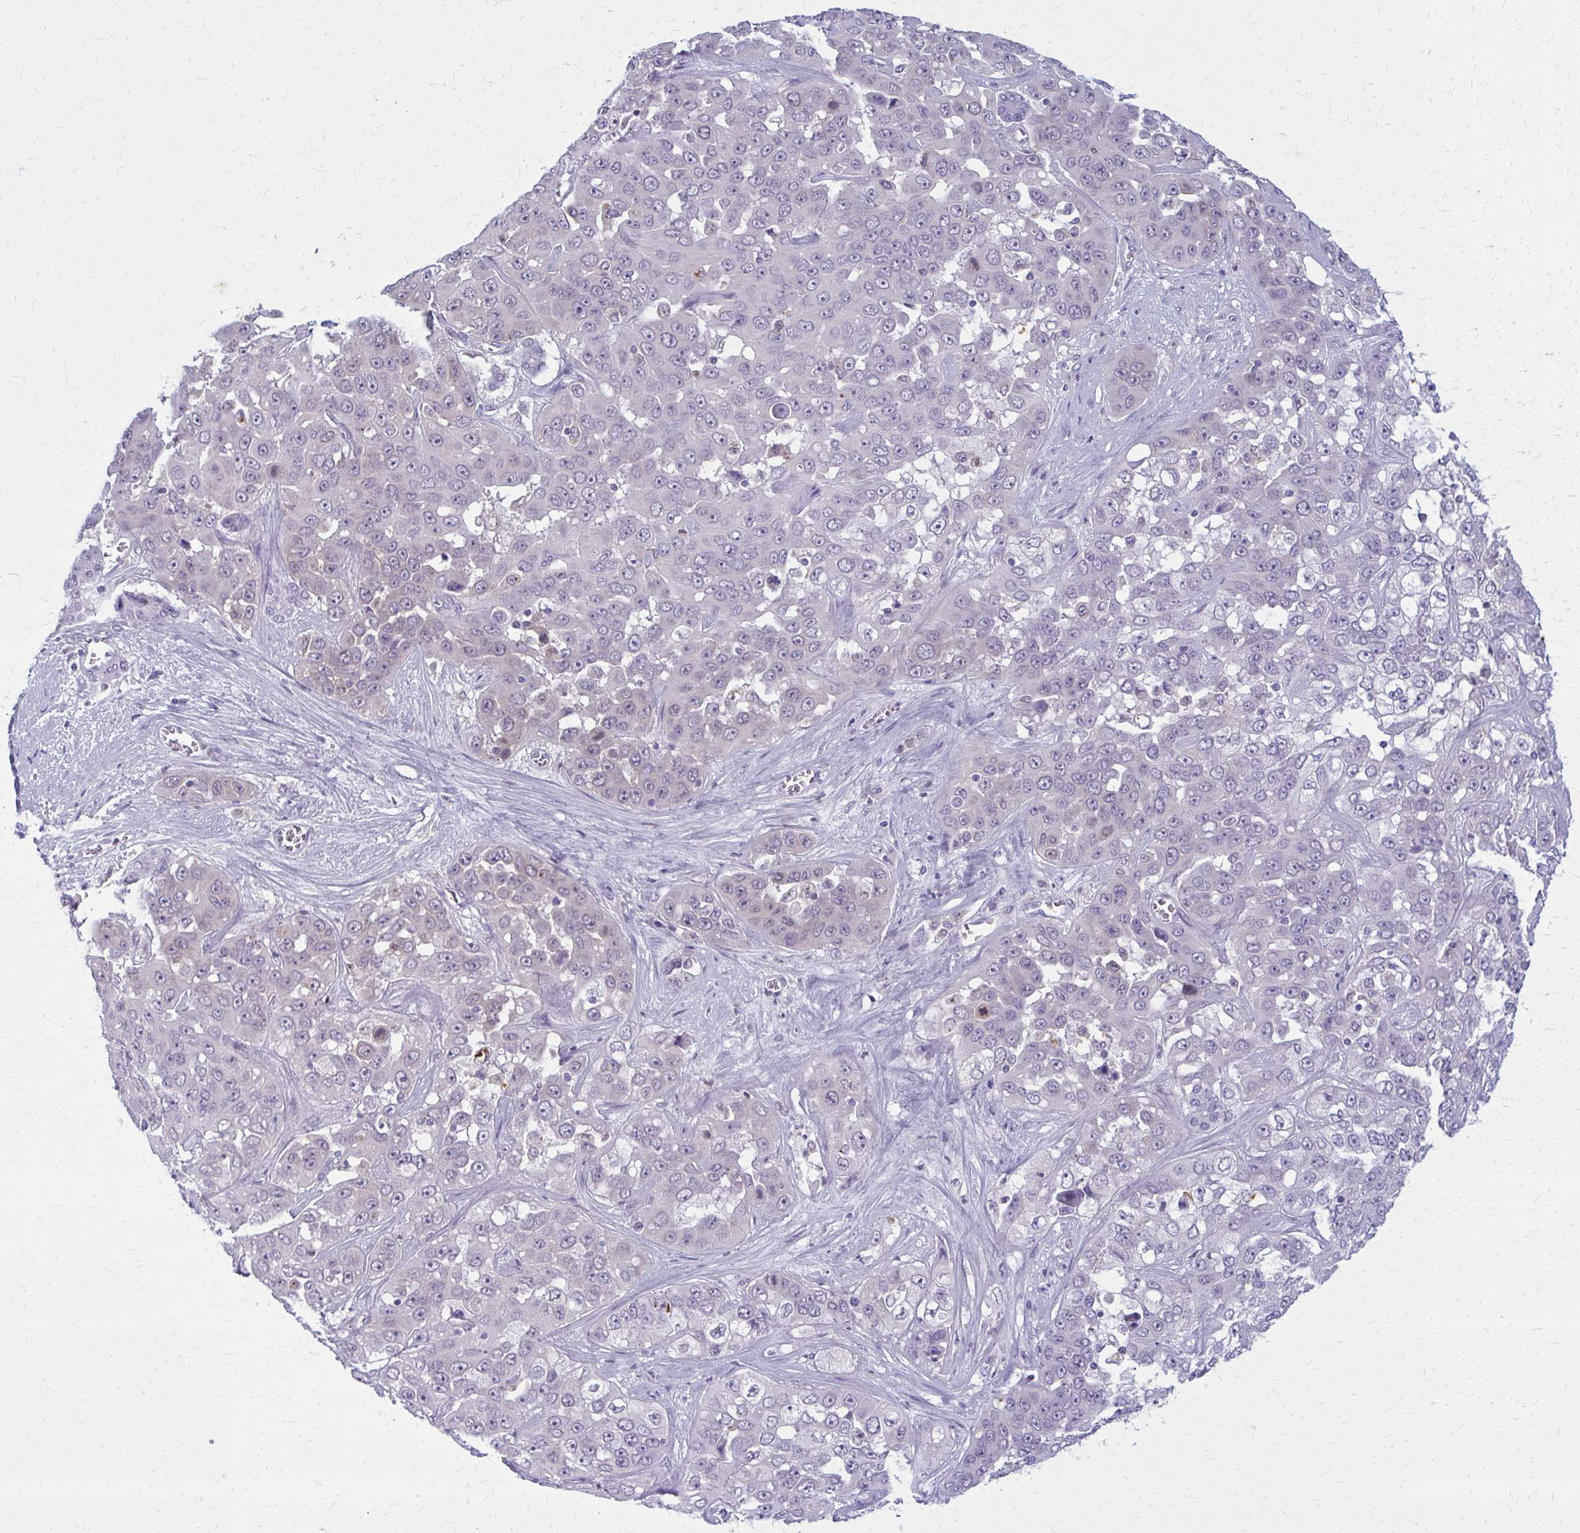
{"staining": {"intensity": "weak", "quantity": "<25%", "location": "cytoplasmic/membranous"}, "tissue": "liver cancer", "cell_type": "Tumor cells", "image_type": "cancer", "snomed": [{"axis": "morphology", "description": "Cholangiocarcinoma"}, {"axis": "topography", "description": "Liver"}], "caption": "DAB immunohistochemical staining of liver cholangiocarcinoma reveals no significant staining in tumor cells. (Brightfield microscopy of DAB IHC at high magnification).", "gene": "CARD9", "patient": {"sex": "female", "age": 52}}